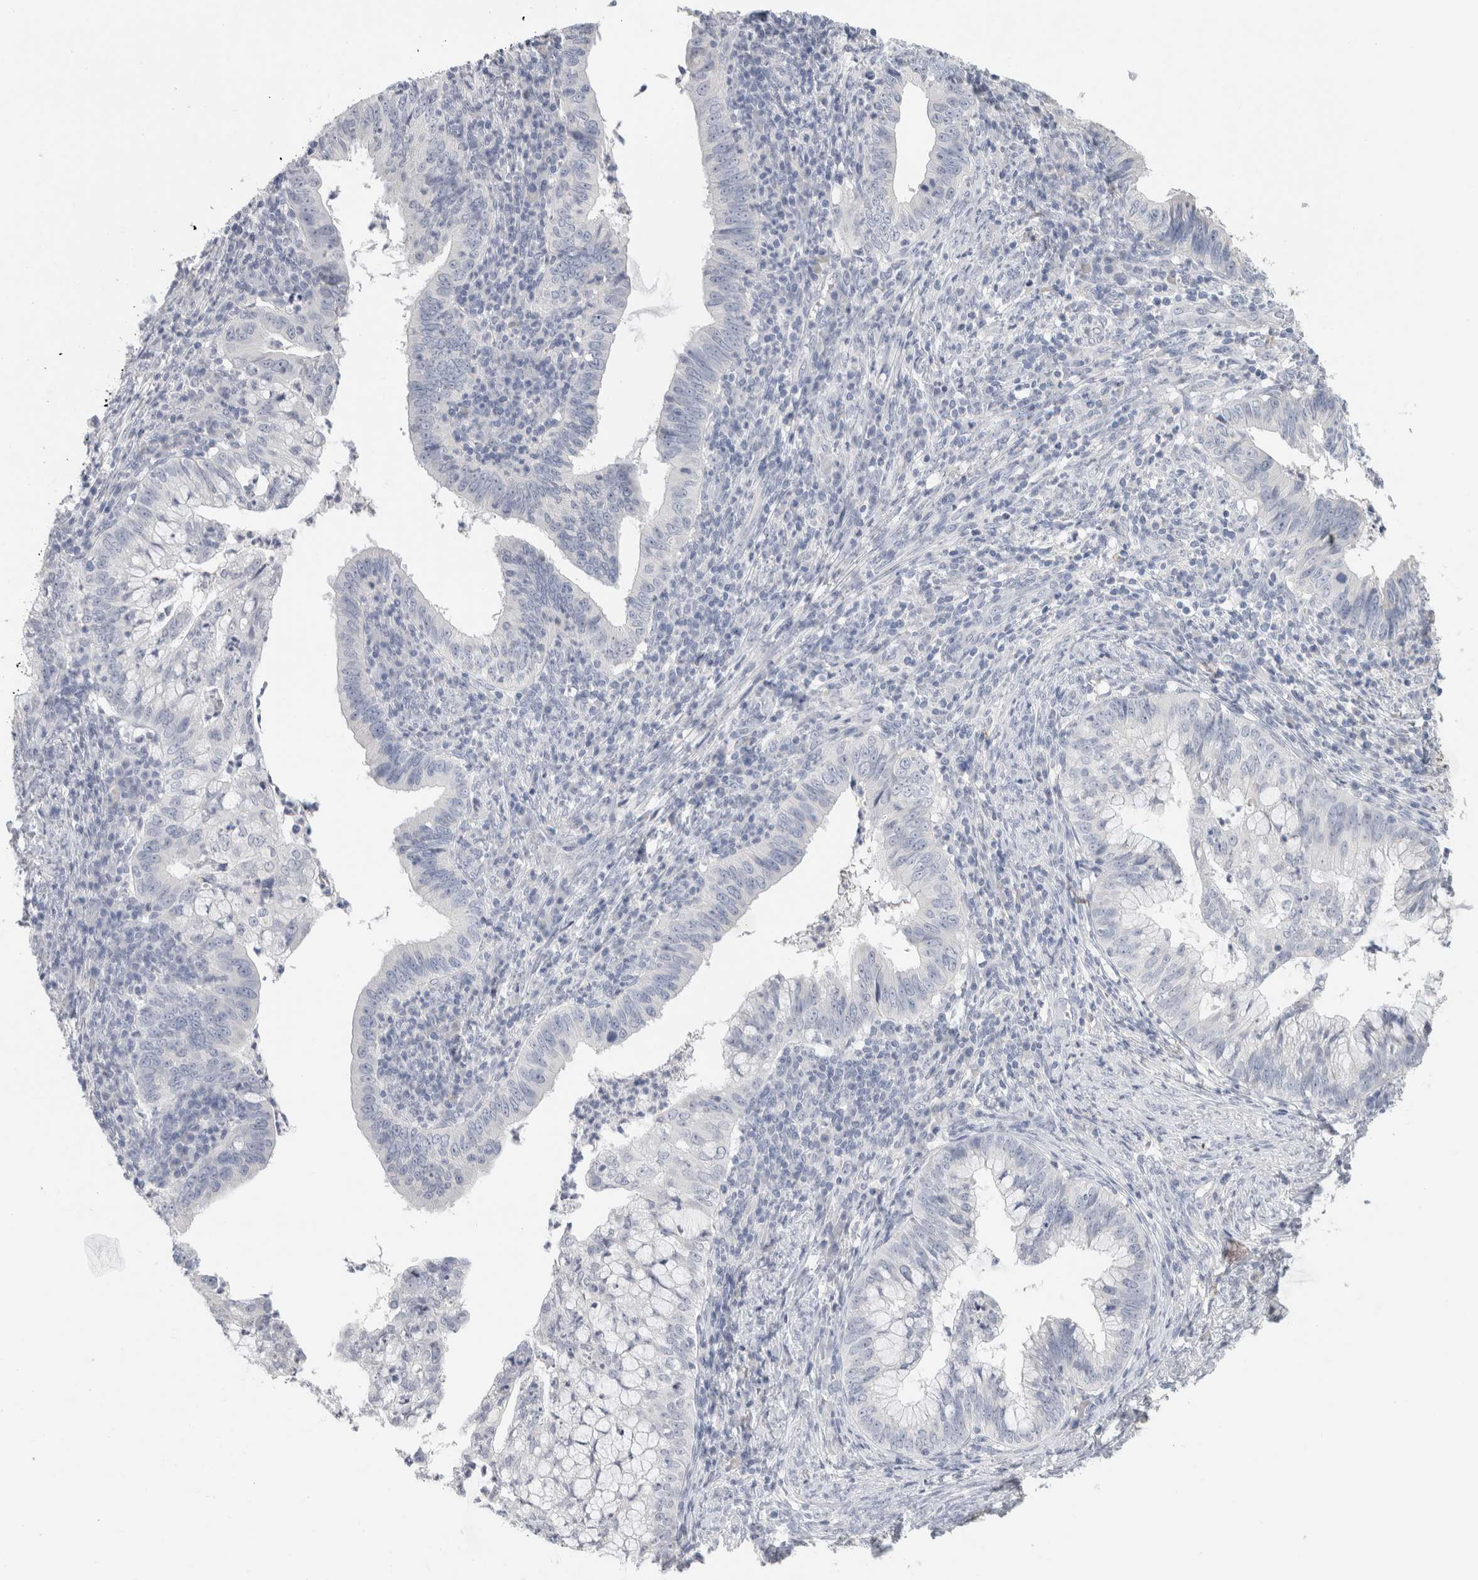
{"staining": {"intensity": "negative", "quantity": "none", "location": "none"}, "tissue": "cervical cancer", "cell_type": "Tumor cells", "image_type": "cancer", "snomed": [{"axis": "morphology", "description": "Adenocarcinoma, NOS"}, {"axis": "topography", "description": "Cervix"}], "caption": "Immunohistochemical staining of cervical cancer shows no significant staining in tumor cells.", "gene": "BCAN", "patient": {"sex": "female", "age": 36}}